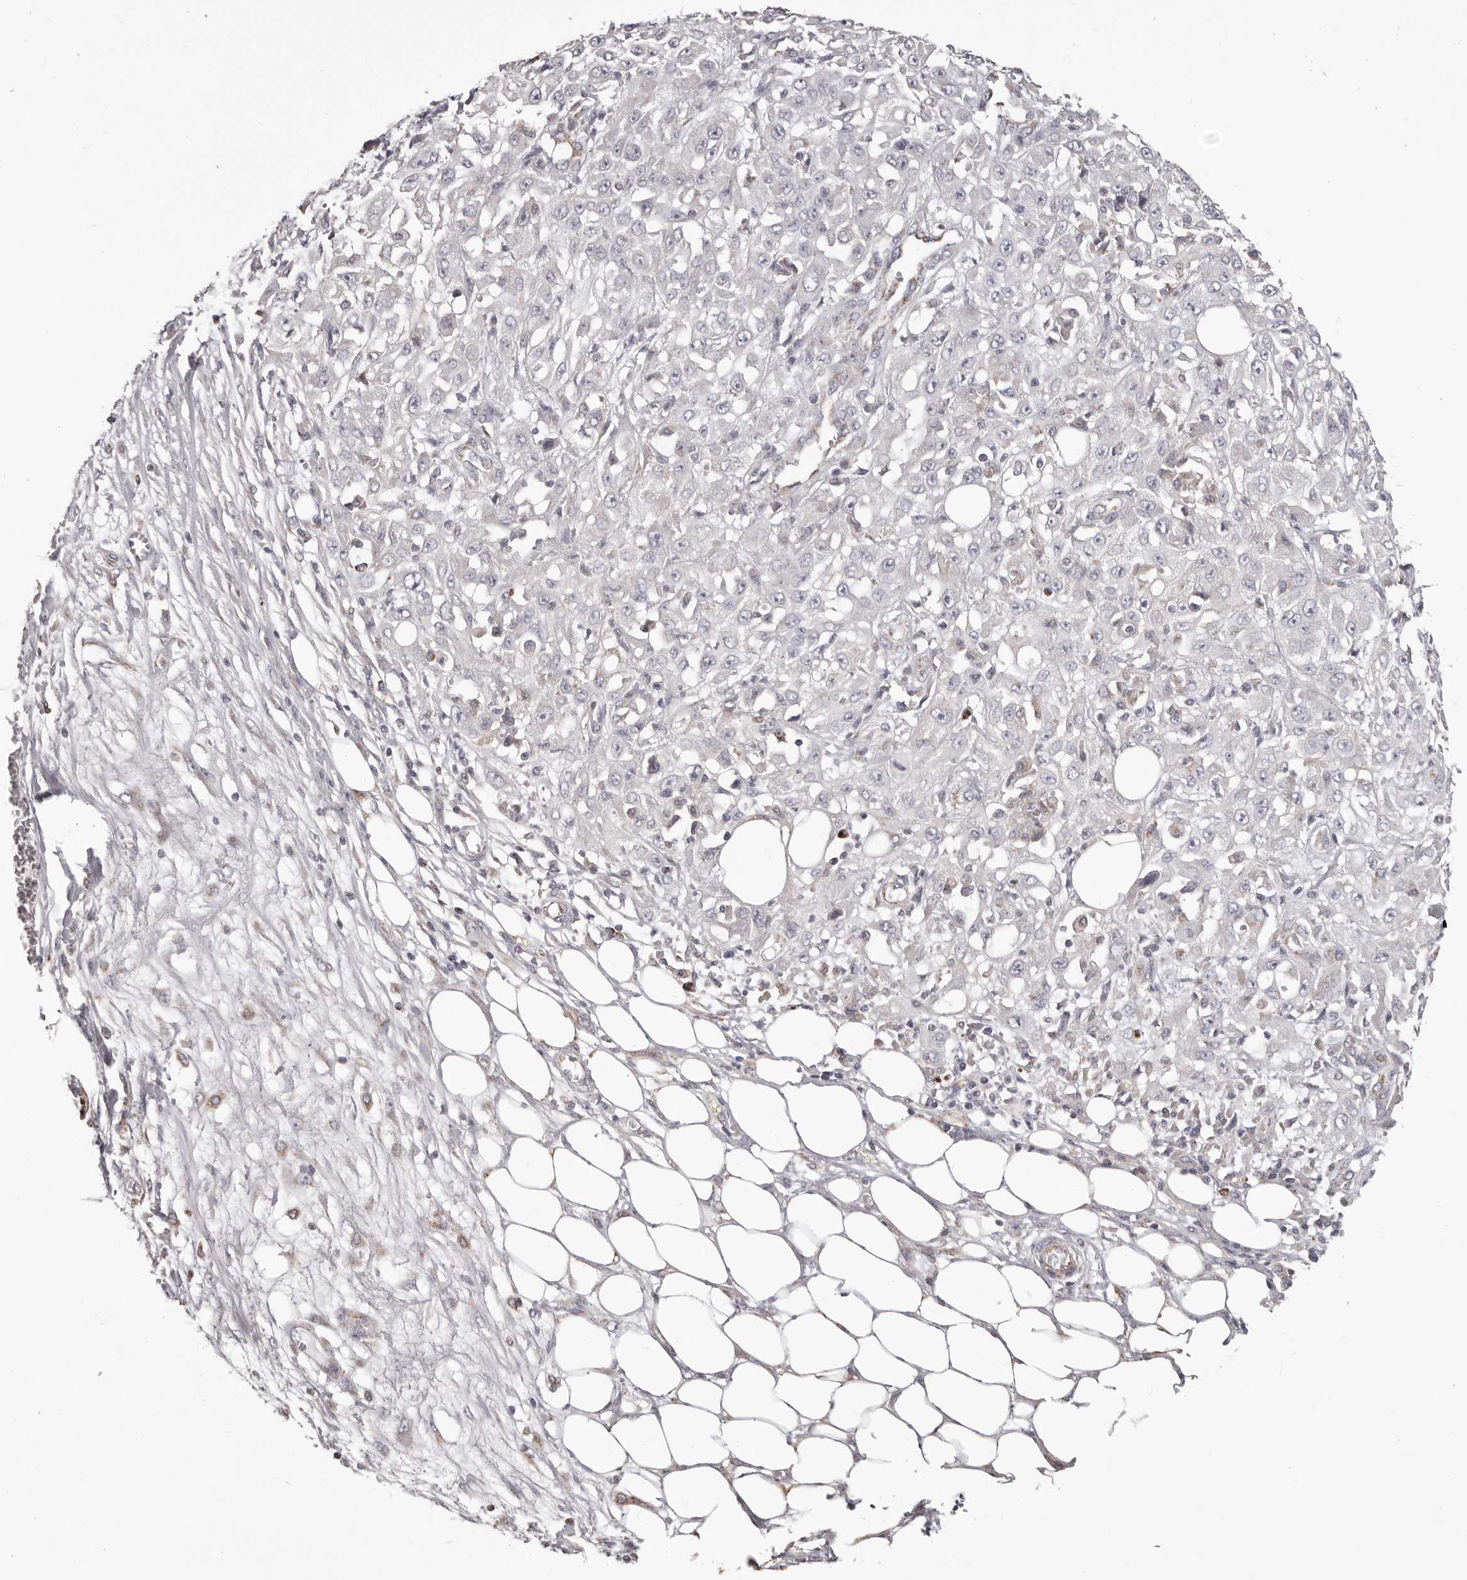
{"staining": {"intensity": "negative", "quantity": "none", "location": "none"}, "tissue": "skin cancer", "cell_type": "Tumor cells", "image_type": "cancer", "snomed": [{"axis": "morphology", "description": "Squamous cell carcinoma, NOS"}, {"axis": "morphology", "description": "Squamous cell carcinoma, metastatic, NOS"}, {"axis": "topography", "description": "Skin"}, {"axis": "topography", "description": "Lymph node"}], "caption": "Immunohistochemistry of human squamous cell carcinoma (skin) displays no staining in tumor cells.", "gene": "PRMT2", "patient": {"sex": "male", "age": 75}}